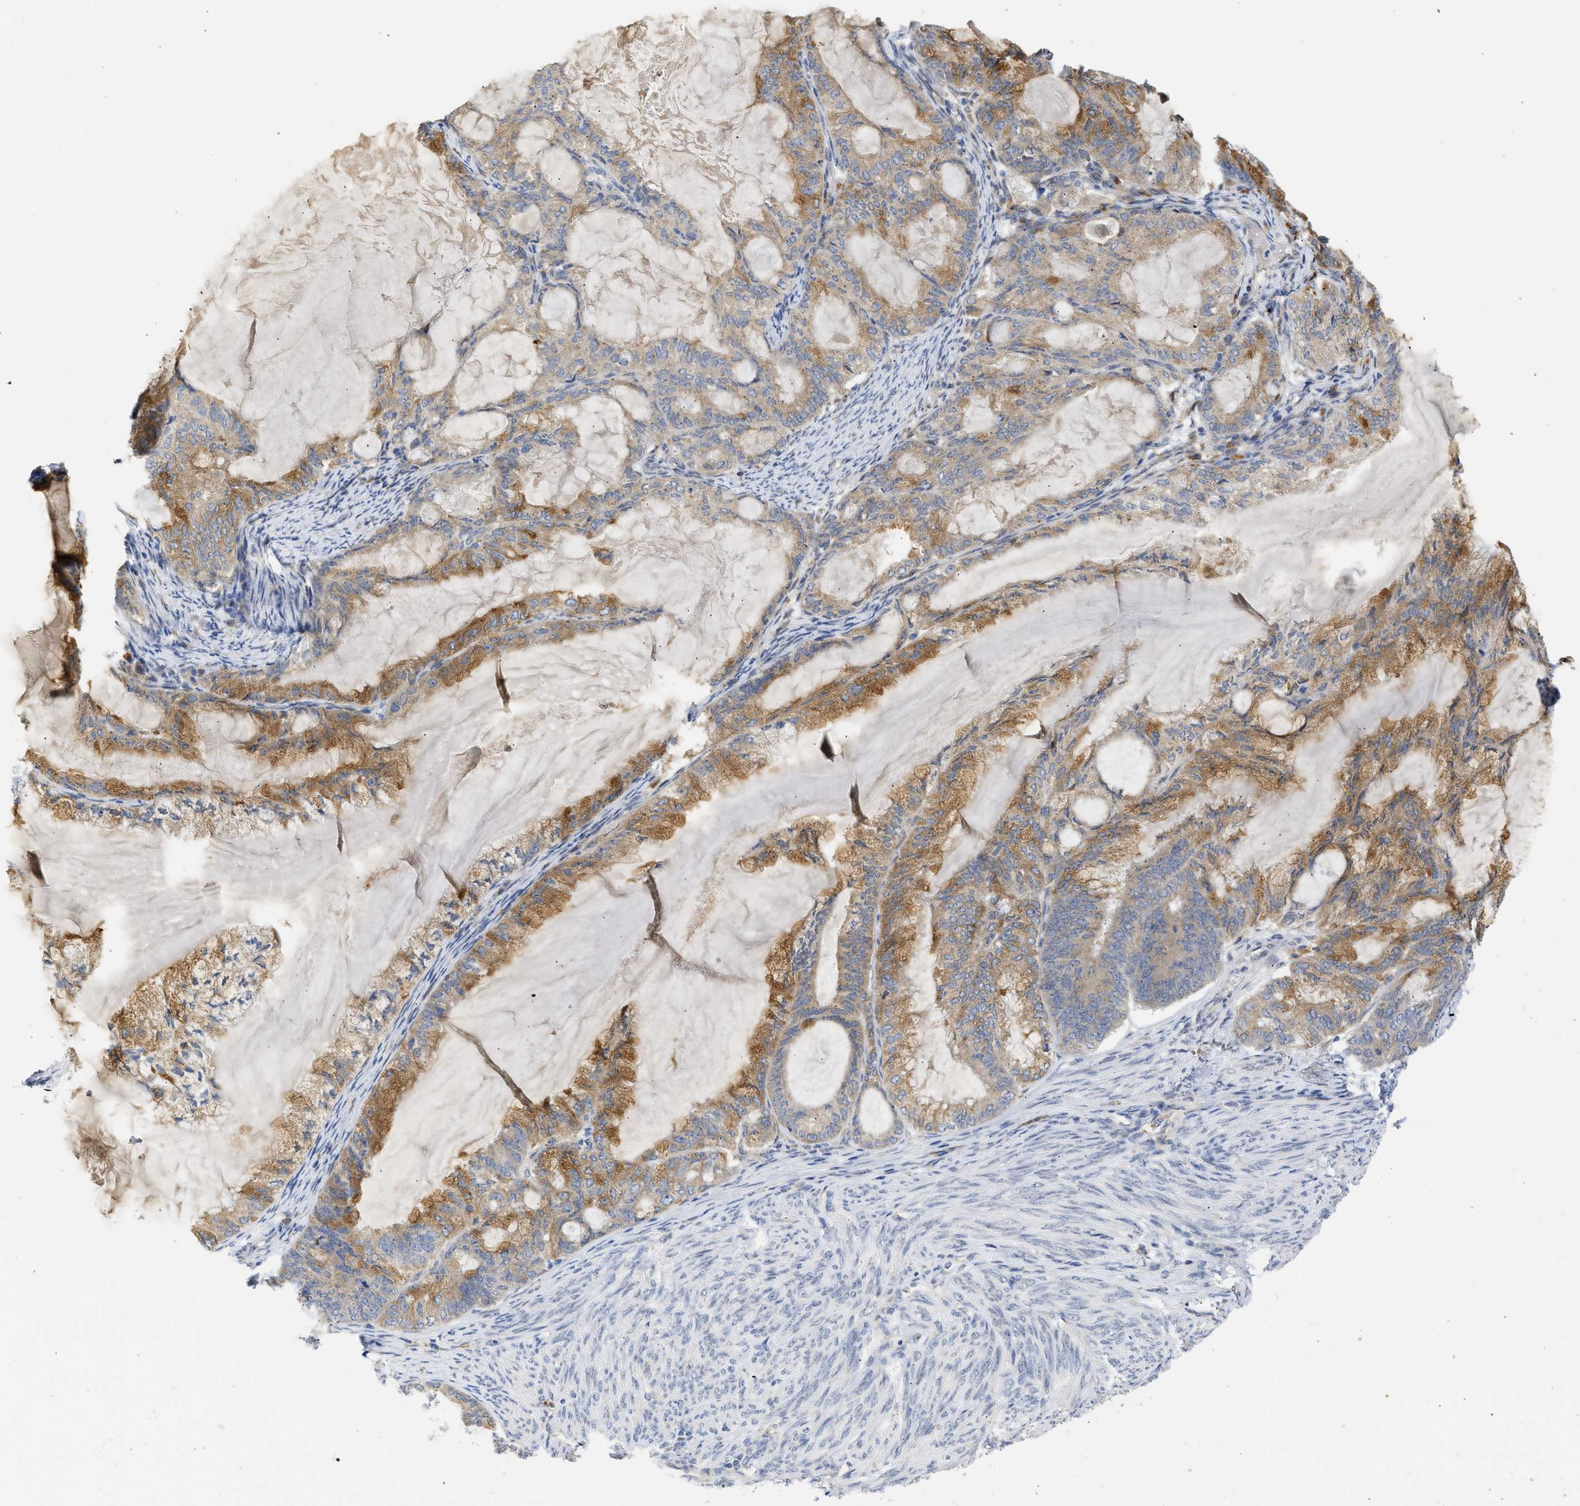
{"staining": {"intensity": "moderate", "quantity": ">75%", "location": "cytoplasmic/membranous"}, "tissue": "endometrial cancer", "cell_type": "Tumor cells", "image_type": "cancer", "snomed": [{"axis": "morphology", "description": "Adenocarcinoma, NOS"}, {"axis": "topography", "description": "Endometrium"}], "caption": "Endometrial adenocarcinoma stained with a brown dye shows moderate cytoplasmic/membranous positive staining in approximately >75% of tumor cells.", "gene": "TMED1", "patient": {"sex": "female", "age": 86}}